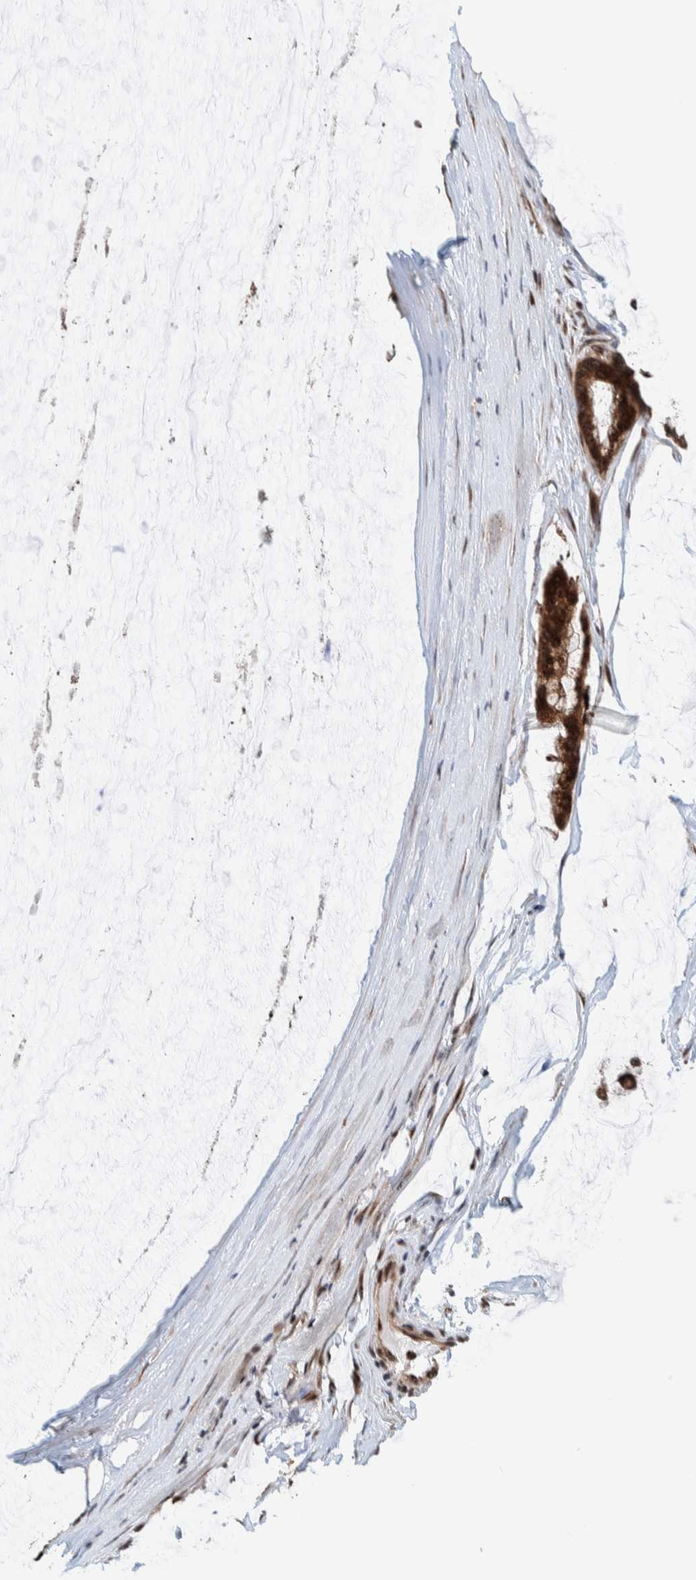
{"staining": {"intensity": "strong", "quantity": ">75%", "location": "cytoplasmic/membranous,nuclear"}, "tissue": "ovarian cancer", "cell_type": "Tumor cells", "image_type": "cancer", "snomed": [{"axis": "morphology", "description": "Cystadenocarcinoma, mucinous, NOS"}, {"axis": "topography", "description": "Ovary"}], "caption": "This is an image of IHC staining of mucinous cystadenocarcinoma (ovarian), which shows strong expression in the cytoplasmic/membranous and nuclear of tumor cells.", "gene": "CCDC182", "patient": {"sex": "female", "age": 39}}